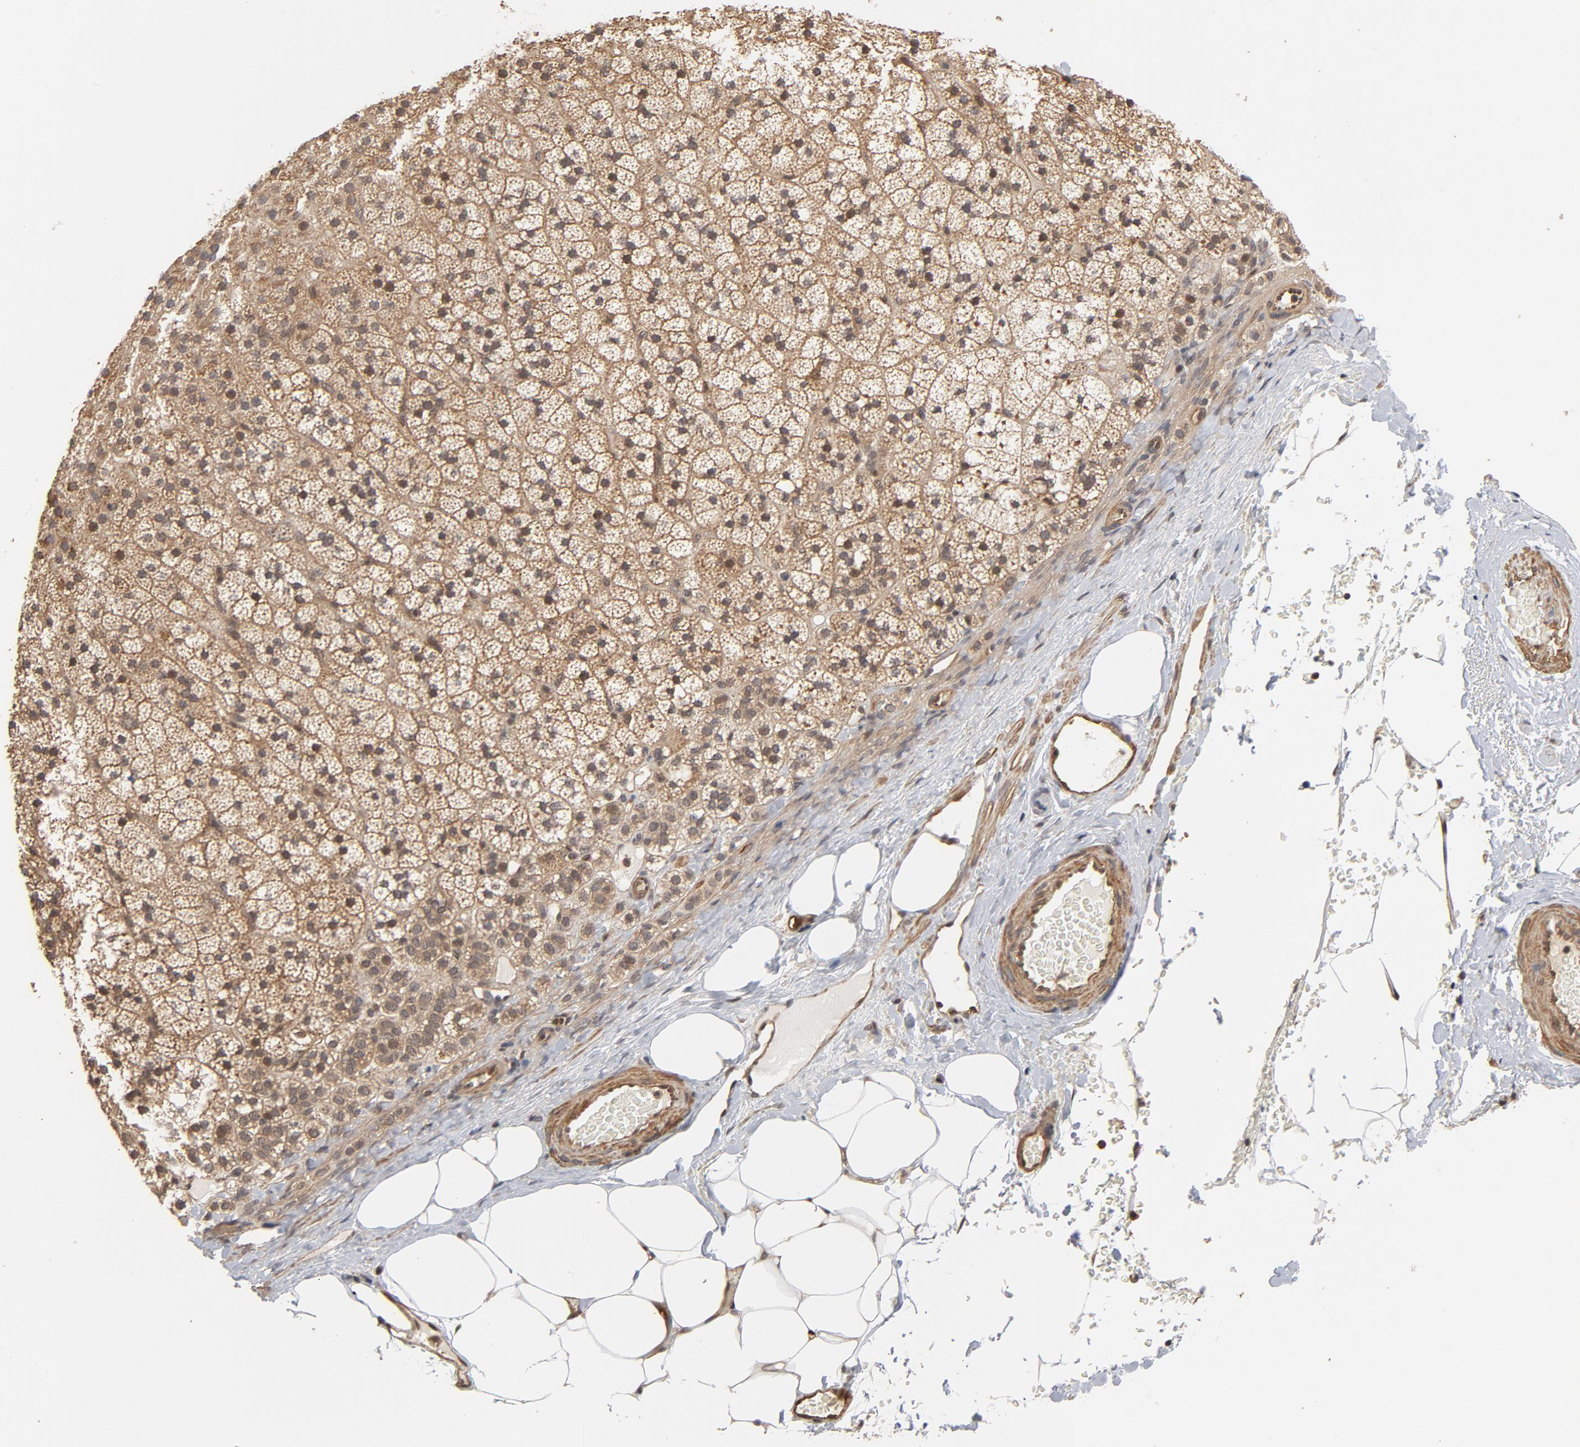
{"staining": {"intensity": "moderate", "quantity": ">75%", "location": "cytoplasmic/membranous,nuclear"}, "tissue": "adrenal gland", "cell_type": "Glandular cells", "image_type": "normal", "snomed": [{"axis": "morphology", "description": "Normal tissue, NOS"}, {"axis": "topography", "description": "Adrenal gland"}], "caption": "Brown immunohistochemical staining in normal human adrenal gland shows moderate cytoplasmic/membranous,nuclear staining in about >75% of glandular cells.", "gene": "CDC37", "patient": {"sex": "male", "age": 35}}